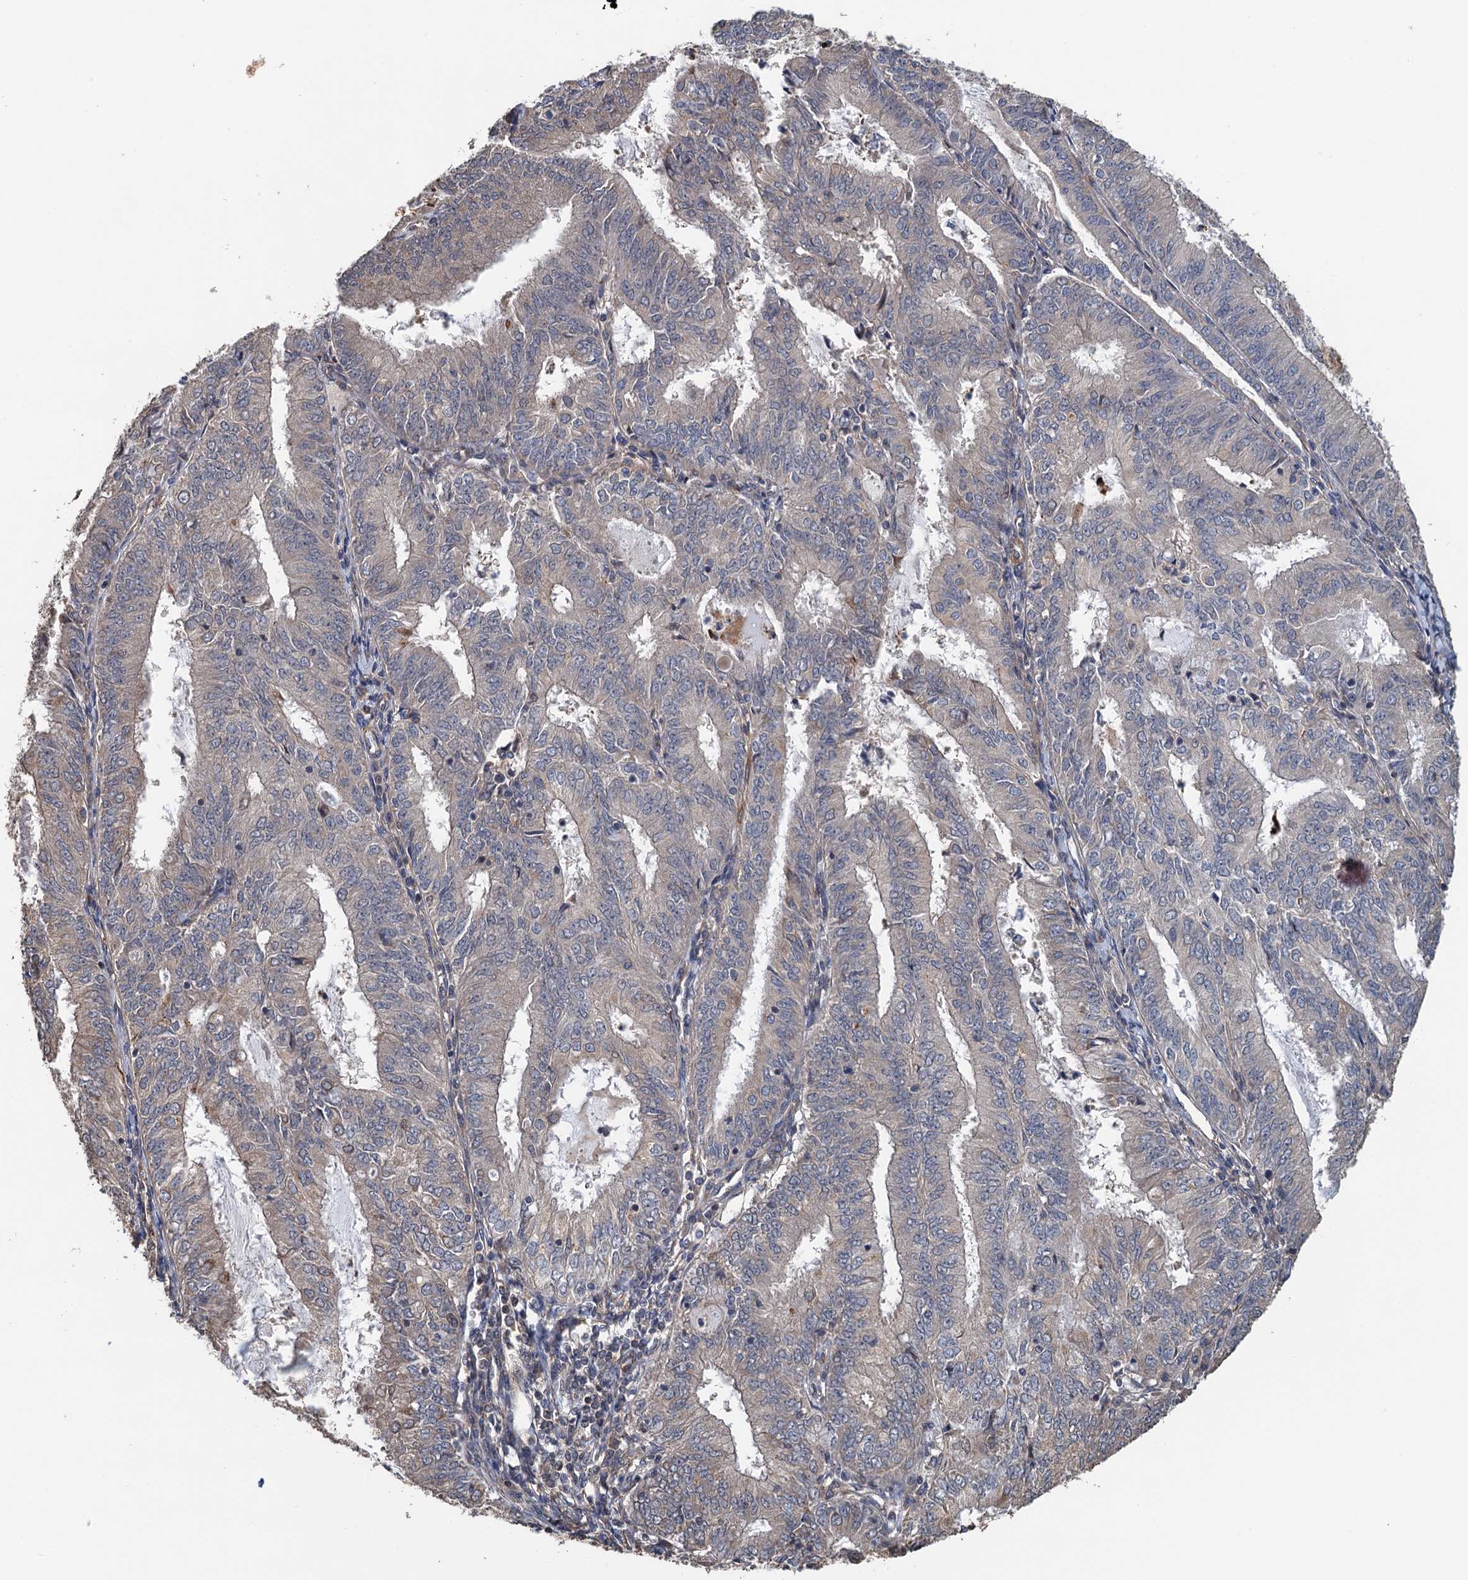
{"staining": {"intensity": "weak", "quantity": "<25%", "location": "cytoplasmic/membranous"}, "tissue": "endometrial cancer", "cell_type": "Tumor cells", "image_type": "cancer", "snomed": [{"axis": "morphology", "description": "Adenocarcinoma, NOS"}, {"axis": "topography", "description": "Endometrium"}], "caption": "IHC histopathology image of neoplastic tissue: endometrial cancer (adenocarcinoma) stained with DAB demonstrates no significant protein positivity in tumor cells.", "gene": "MEAK7", "patient": {"sex": "female", "age": 57}}